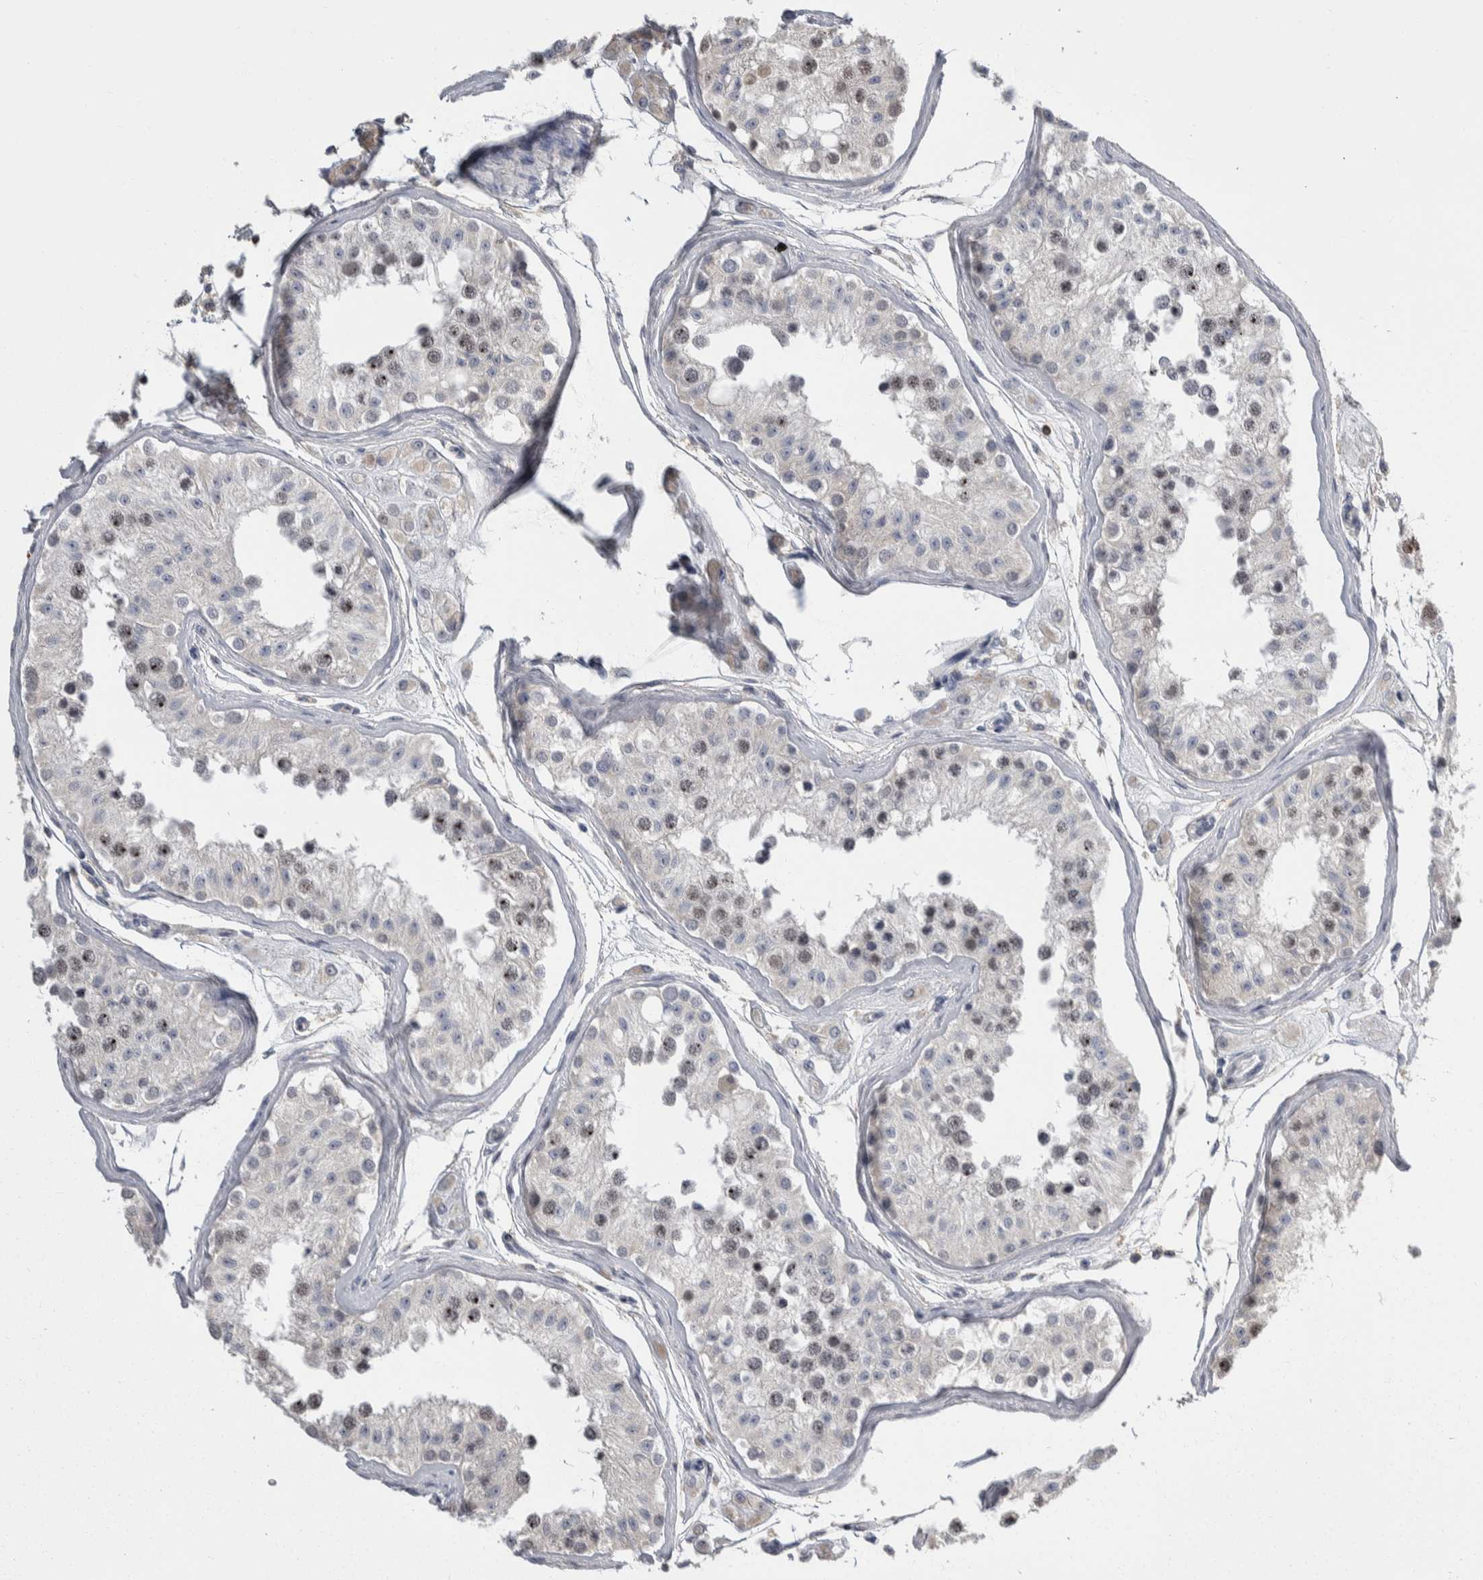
{"staining": {"intensity": "moderate", "quantity": "<25%", "location": "nuclear"}, "tissue": "testis", "cell_type": "Cells in seminiferous ducts", "image_type": "normal", "snomed": [{"axis": "morphology", "description": "Normal tissue, NOS"}, {"axis": "morphology", "description": "Adenocarcinoma, metastatic, NOS"}, {"axis": "topography", "description": "Testis"}], "caption": "Brown immunohistochemical staining in unremarkable testis exhibits moderate nuclear staining in approximately <25% of cells in seminiferous ducts. (IHC, brightfield microscopy, high magnification).", "gene": "CEP295NL", "patient": {"sex": "male", "age": 26}}